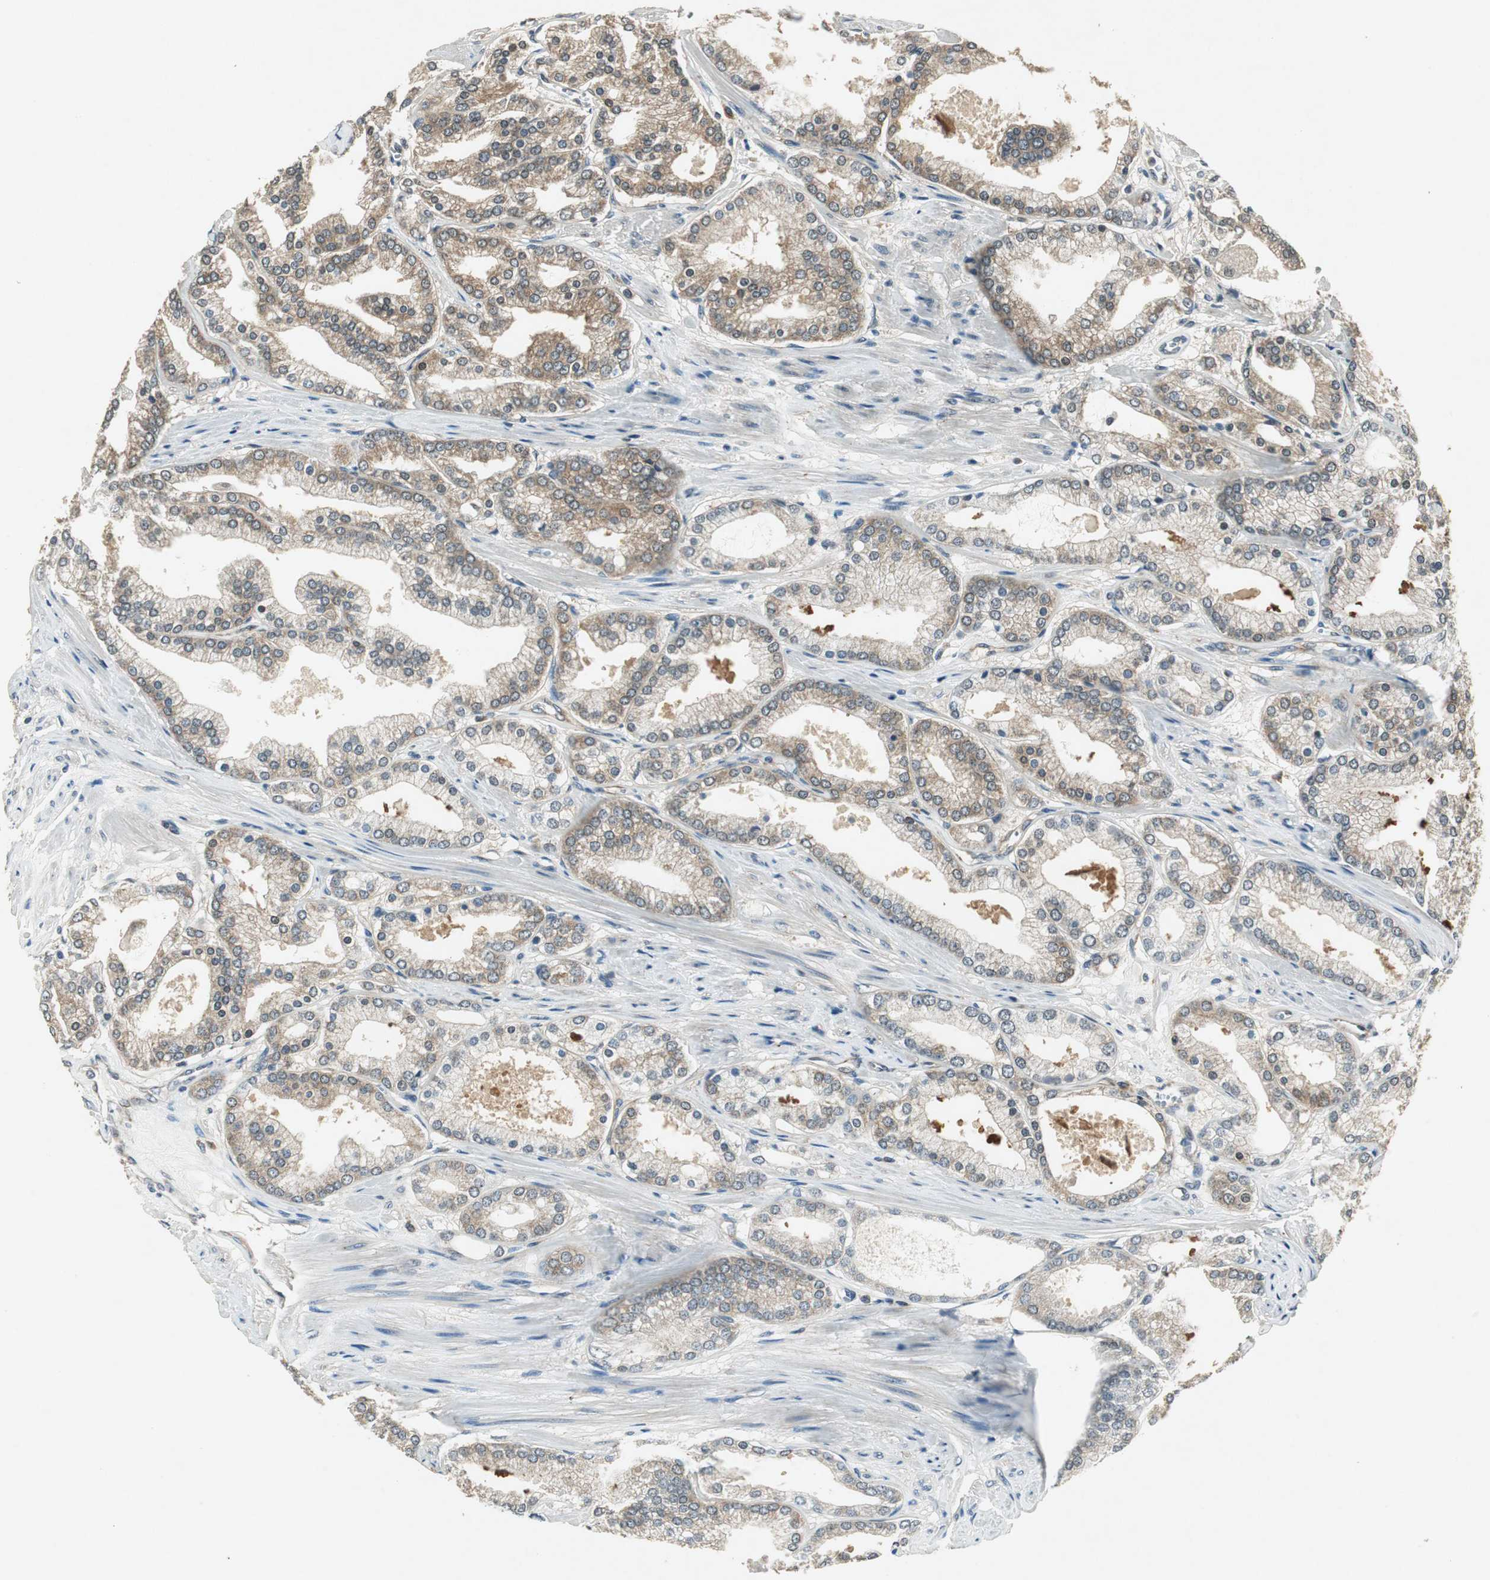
{"staining": {"intensity": "weak", "quantity": ">75%", "location": "cytoplasmic/membranous"}, "tissue": "prostate cancer", "cell_type": "Tumor cells", "image_type": "cancer", "snomed": [{"axis": "morphology", "description": "Adenocarcinoma, High grade"}, {"axis": "topography", "description": "Prostate"}], "caption": "Human adenocarcinoma (high-grade) (prostate) stained with a protein marker shows weak staining in tumor cells.", "gene": "PSMB4", "patient": {"sex": "male", "age": 61}}